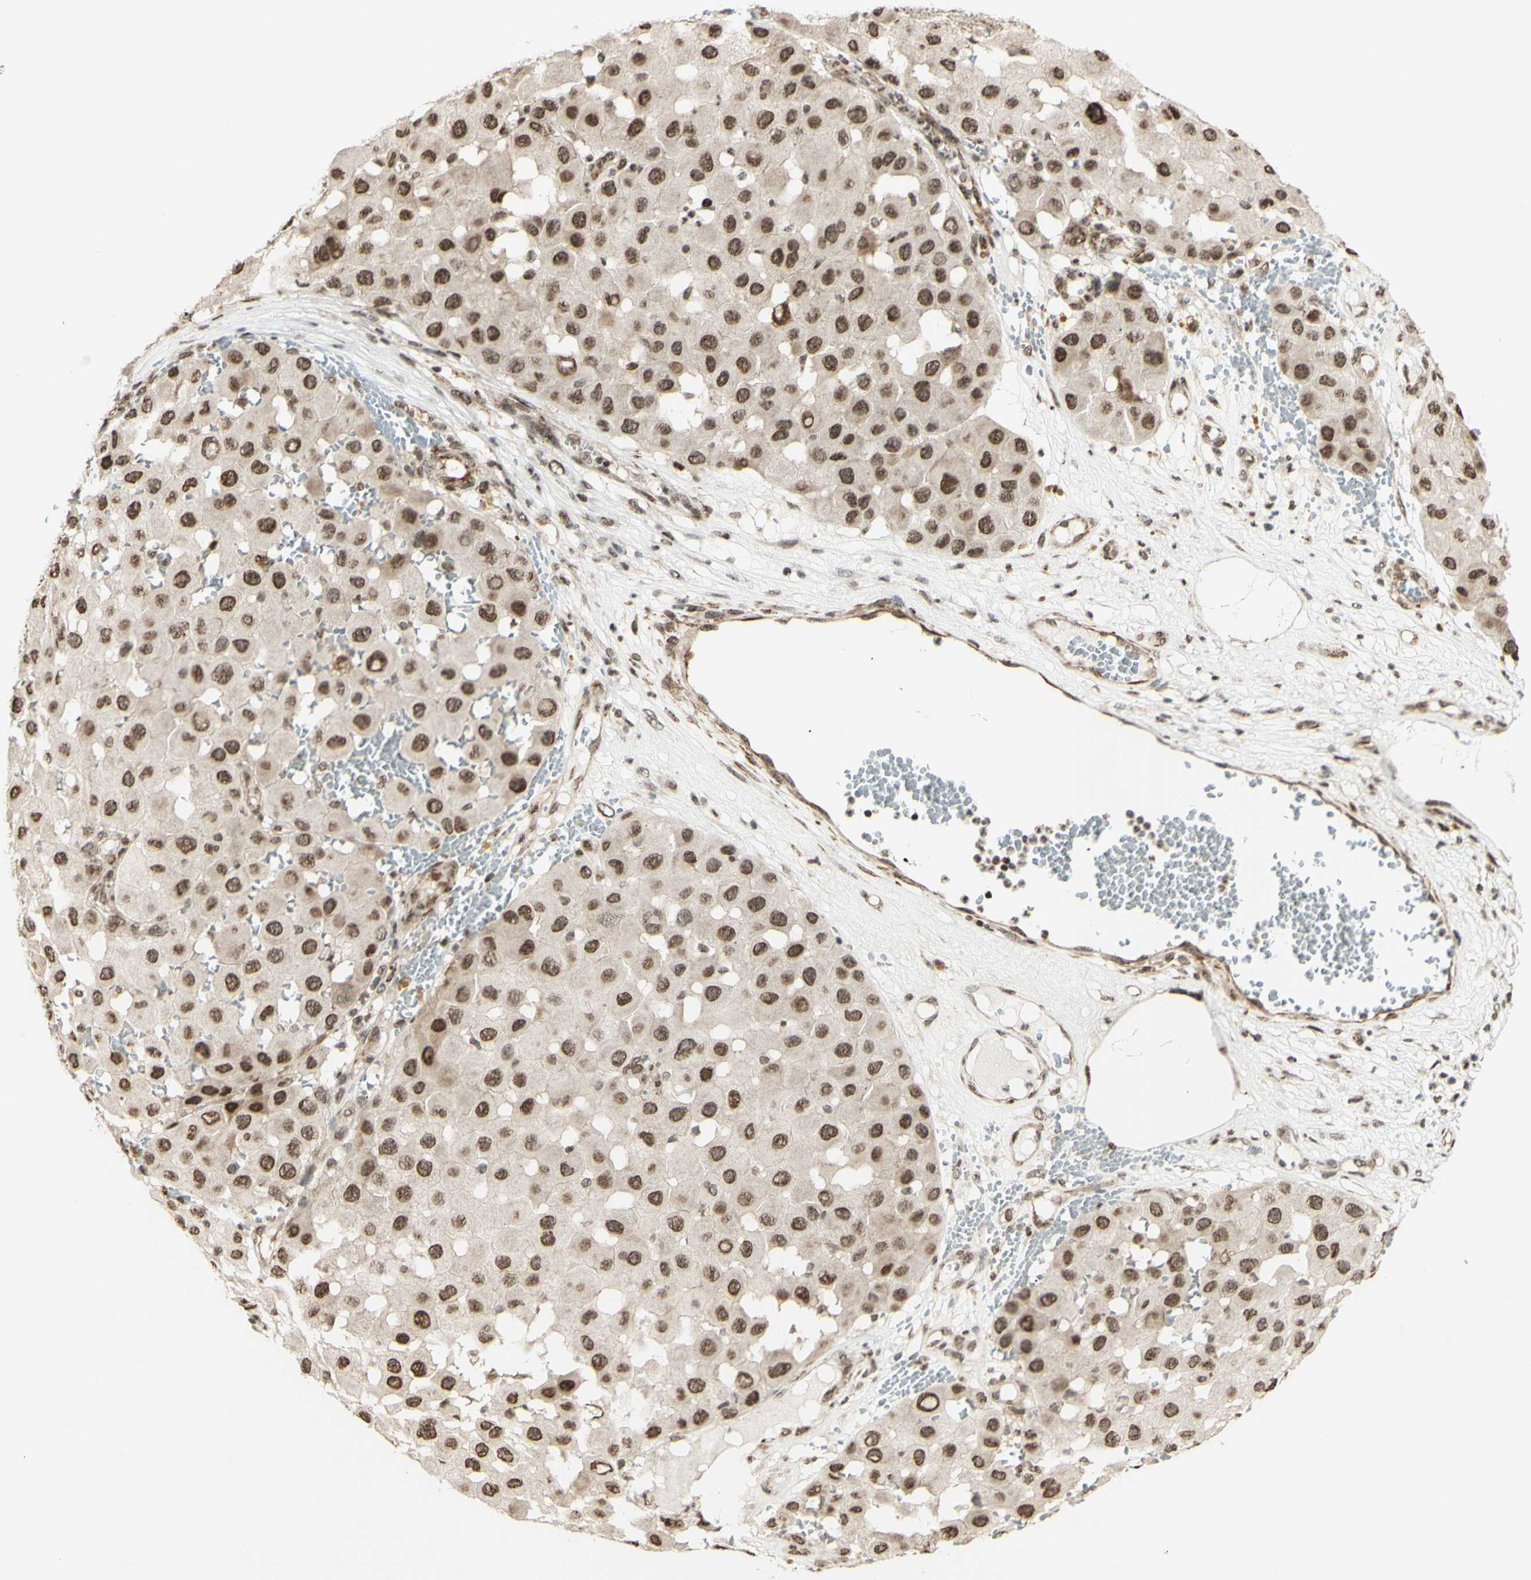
{"staining": {"intensity": "moderate", "quantity": ">75%", "location": "nuclear"}, "tissue": "melanoma", "cell_type": "Tumor cells", "image_type": "cancer", "snomed": [{"axis": "morphology", "description": "Malignant melanoma, NOS"}, {"axis": "topography", "description": "Skin"}], "caption": "Immunohistochemical staining of melanoma displays moderate nuclear protein staining in about >75% of tumor cells.", "gene": "ZMYM6", "patient": {"sex": "female", "age": 81}}